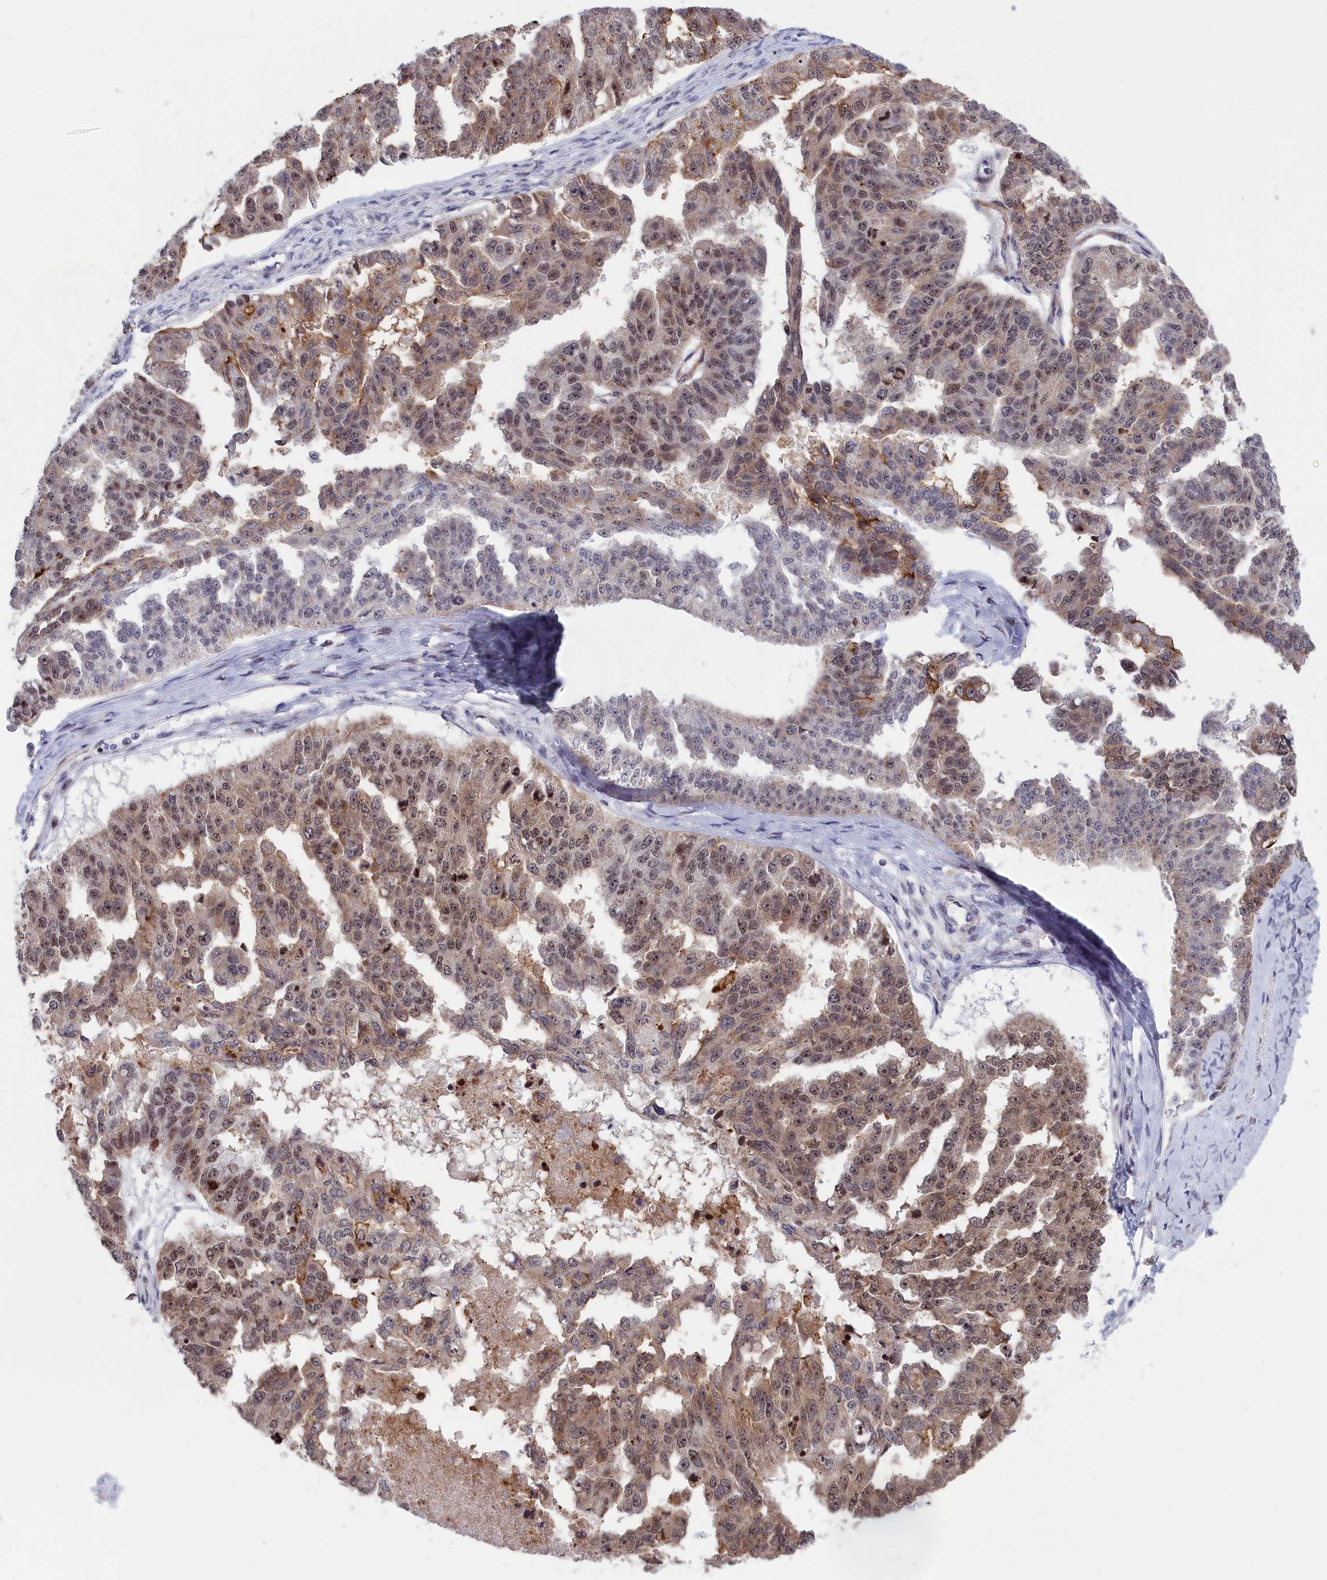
{"staining": {"intensity": "moderate", "quantity": ">75%", "location": "cytoplasmic/membranous,nuclear"}, "tissue": "ovarian cancer", "cell_type": "Tumor cells", "image_type": "cancer", "snomed": [{"axis": "morphology", "description": "Cystadenocarcinoma, serous, NOS"}, {"axis": "topography", "description": "Ovary"}], "caption": "Protein expression analysis of ovarian serous cystadenocarcinoma displays moderate cytoplasmic/membranous and nuclear staining in about >75% of tumor cells.", "gene": "PPAN", "patient": {"sex": "female", "age": 58}}